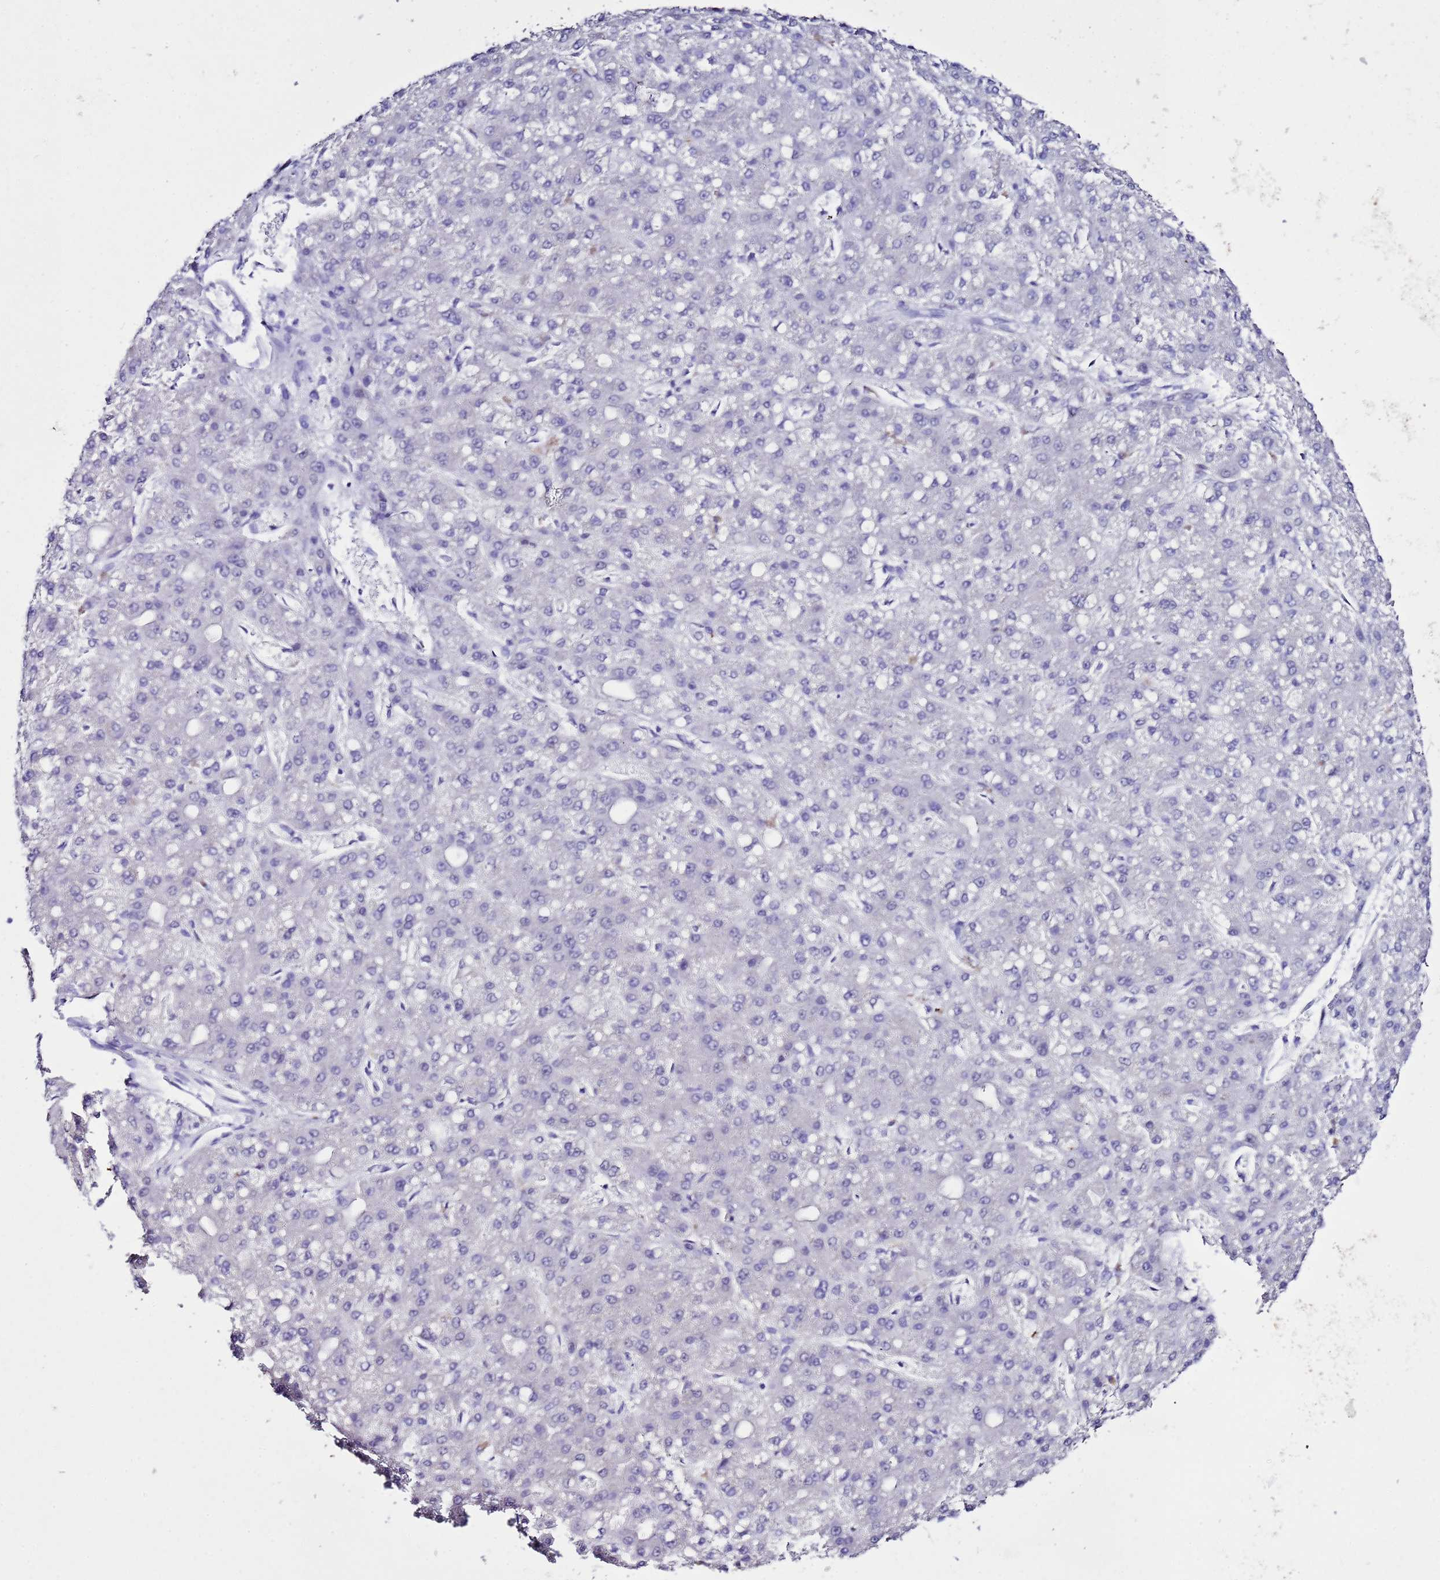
{"staining": {"intensity": "negative", "quantity": "none", "location": "none"}, "tissue": "liver cancer", "cell_type": "Tumor cells", "image_type": "cancer", "snomed": [{"axis": "morphology", "description": "Carcinoma, Hepatocellular, NOS"}, {"axis": "topography", "description": "Liver"}], "caption": "A histopathology image of human liver cancer is negative for staining in tumor cells.", "gene": "BCL7A", "patient": {"sex": "male", "age": 67}}